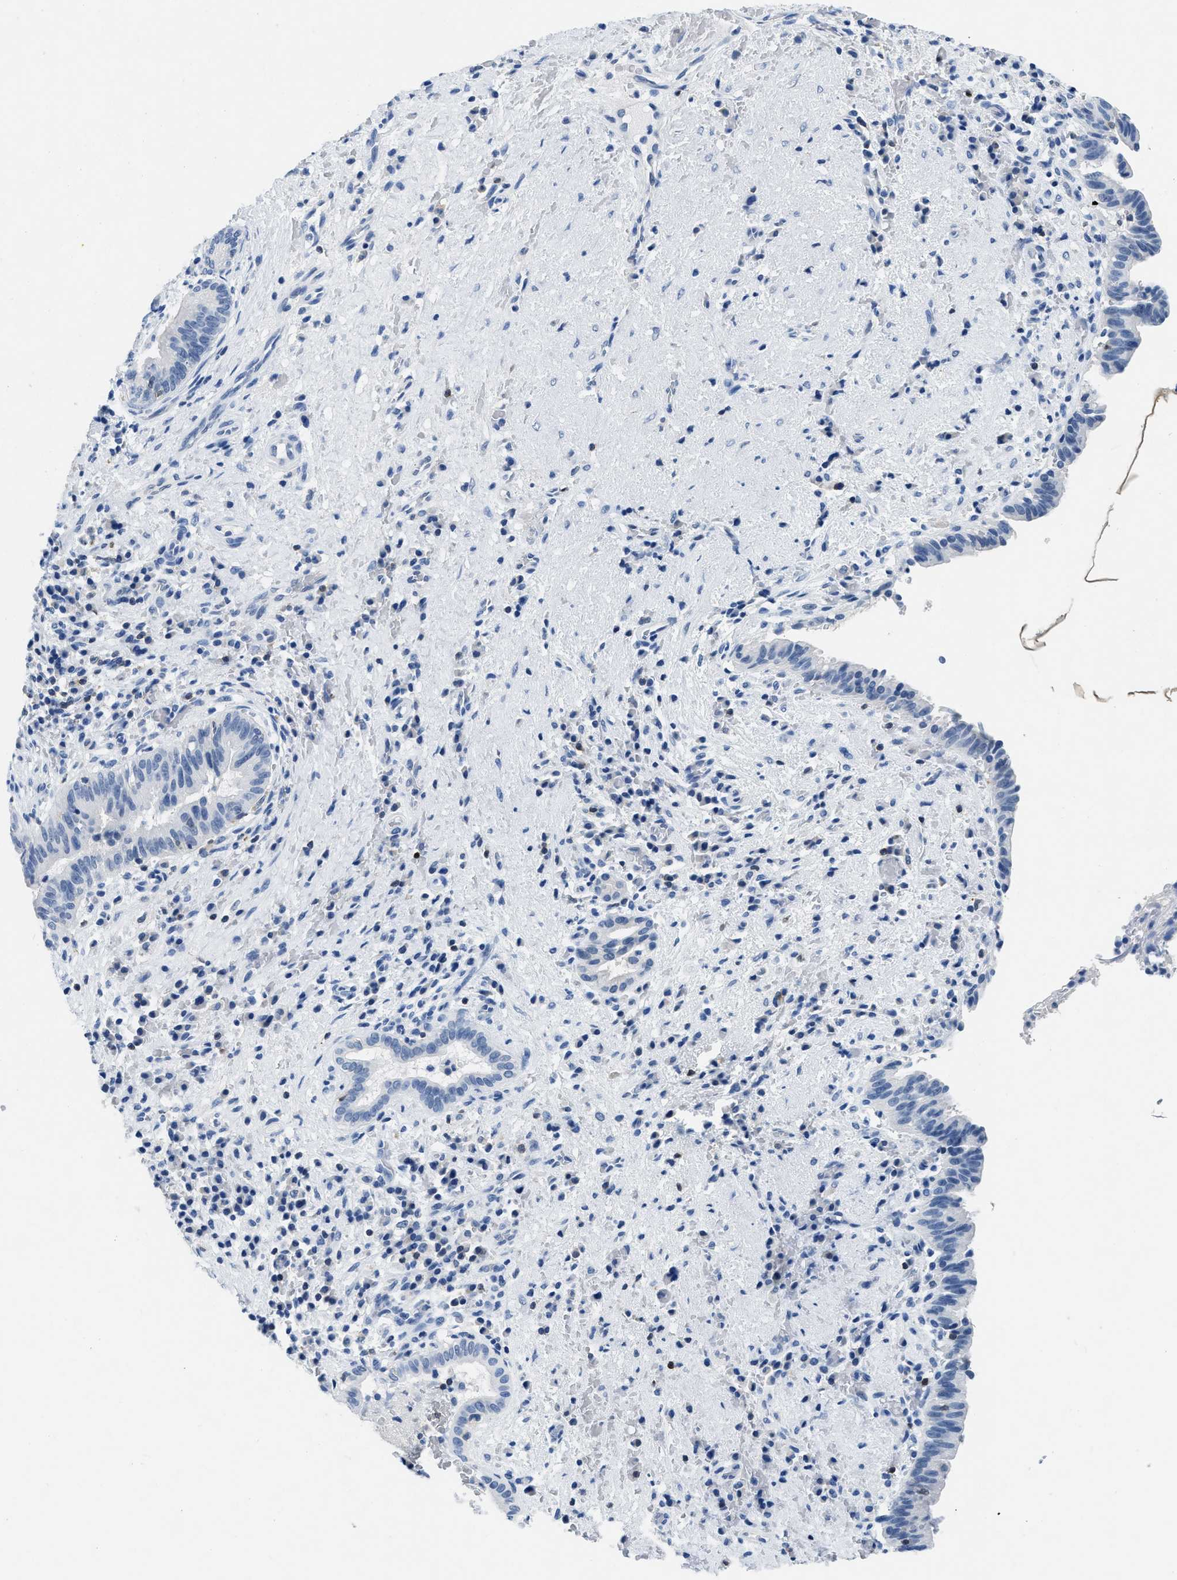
{"staining": {"intensity": "negative", "quantity": "none", "location": "none"}, "tissue": "liver cancer", "cell_type": "Tumor cells", "image_type": "cancer", "snomed": [{"axis": "morphology", "description": "Cholangiocarcinoma"}, {"axis": "topography", "description": "Liver"}], "caption": "Tumor cells are negative for brown protein staining in liver cancer (cholangiocarcinoma).", "gene": "NFATC2", "patient": {"sex": "female", "age": 38}}